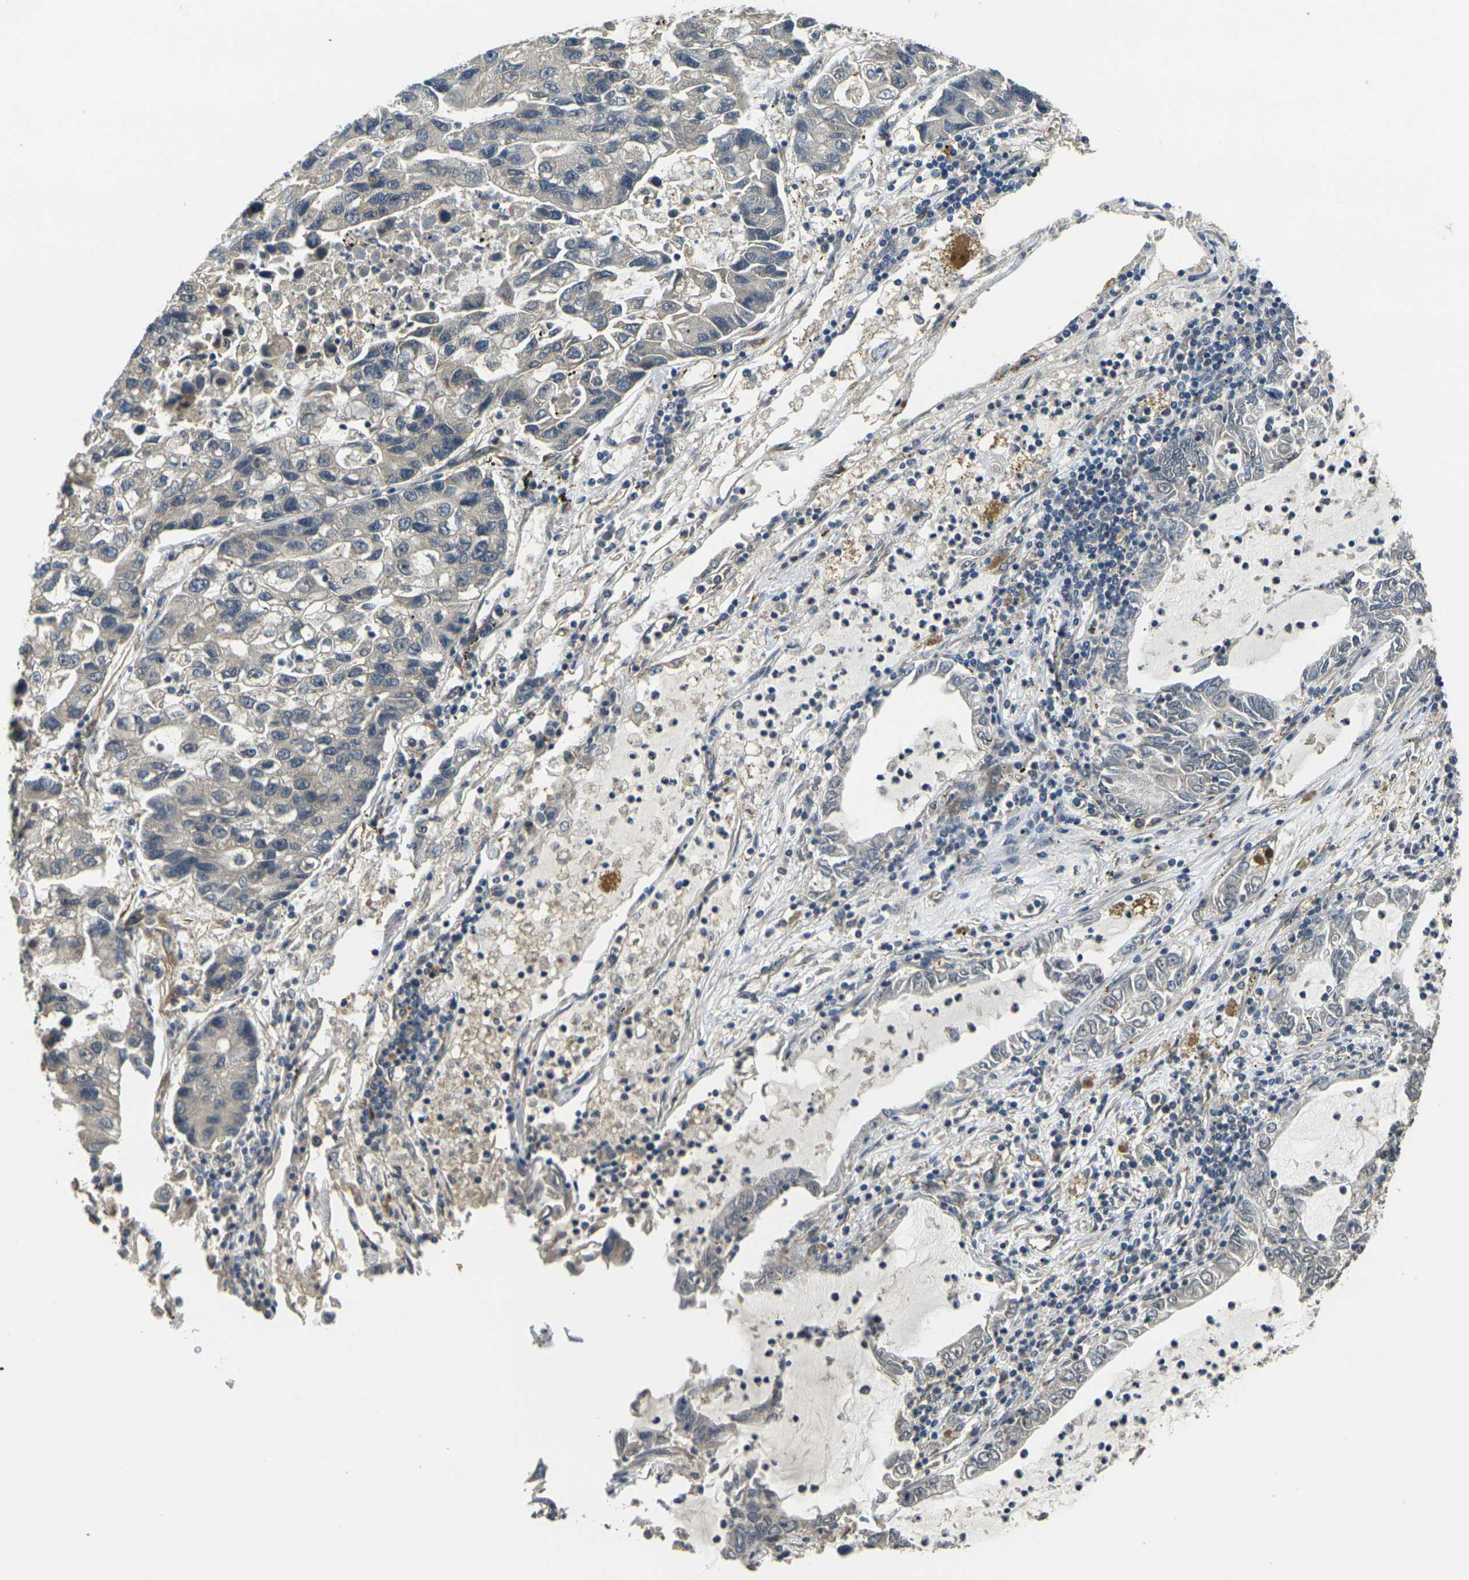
{"staining": {"intensity": "negative", "quantity": "none", "location": "none"}, "tissue": "lung cancer", "cell_type": "Tumor cells", "image_type": "cancer", "snomed": [{"axis": "morphology", "description": "Adenocarcinoma, NOS"}, {"axis": "topography", "description": "Lung"}], "caption": "A micrograph of human lung adenocarcinoma is negative for staining in tumor cells.", "gene": "FUT11", "patient": {"sex": "female", "age": 51}}